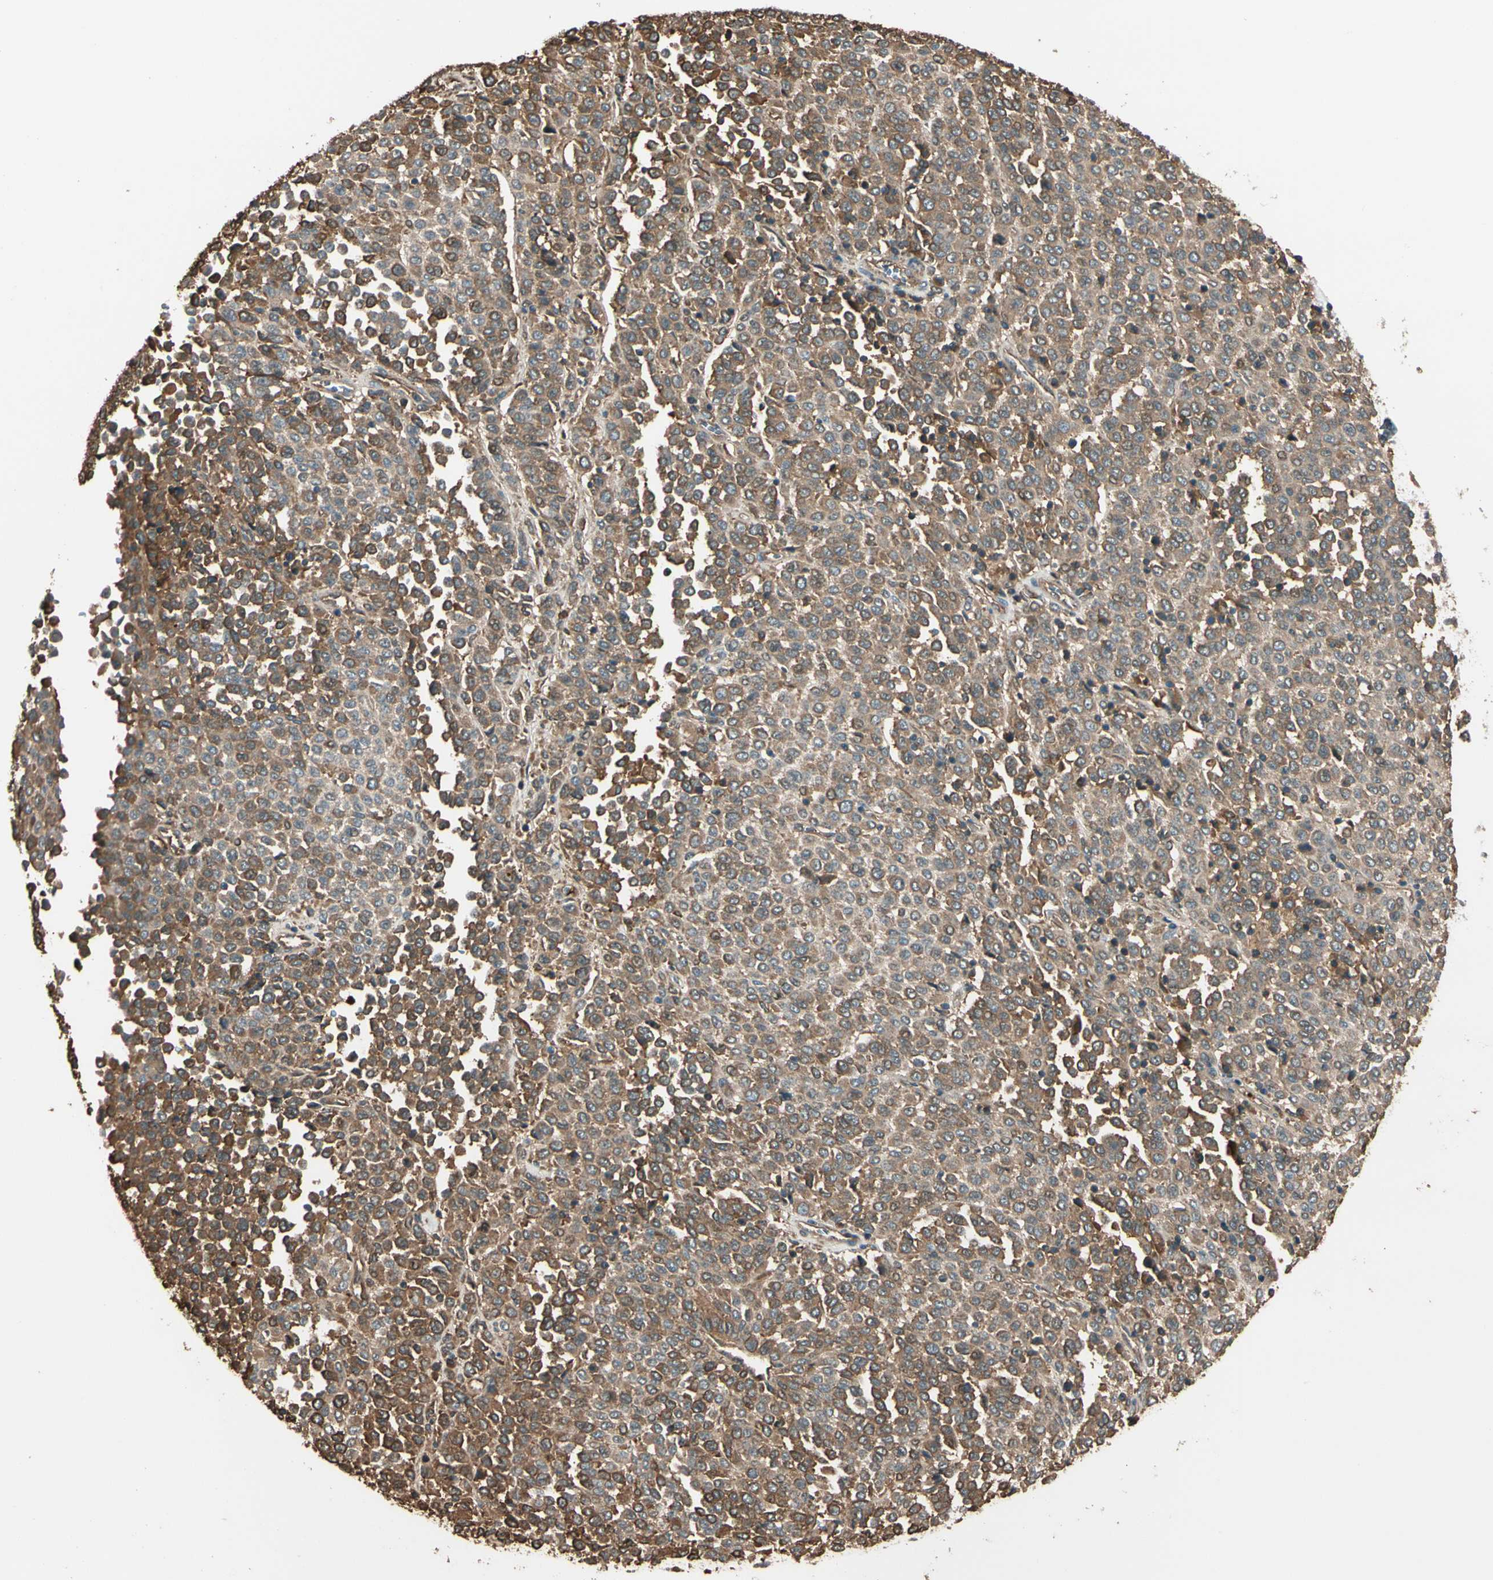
{"staining": {"intensity": "moderate", "quantity": ">75%", "location": "cytoplasmic/membranous"}, "tissue": "melanoma", "cell_type": "Tumor cells", "image_type": "cancer", "snomed": [{"axis": "morphology", "description": "Malignant melanoma, Metastatic site"}, {"axis": "topography", "description": "Pancreas"}], "caption": "The image displays immunohistochemical staining of malignant melanoma (metastatic site). There is moderate cytoplasmic/membranous expression is identified in about >75% of tumor cells.", "gene": "STX11", "patient": {"sex": "female", "age": 30}}